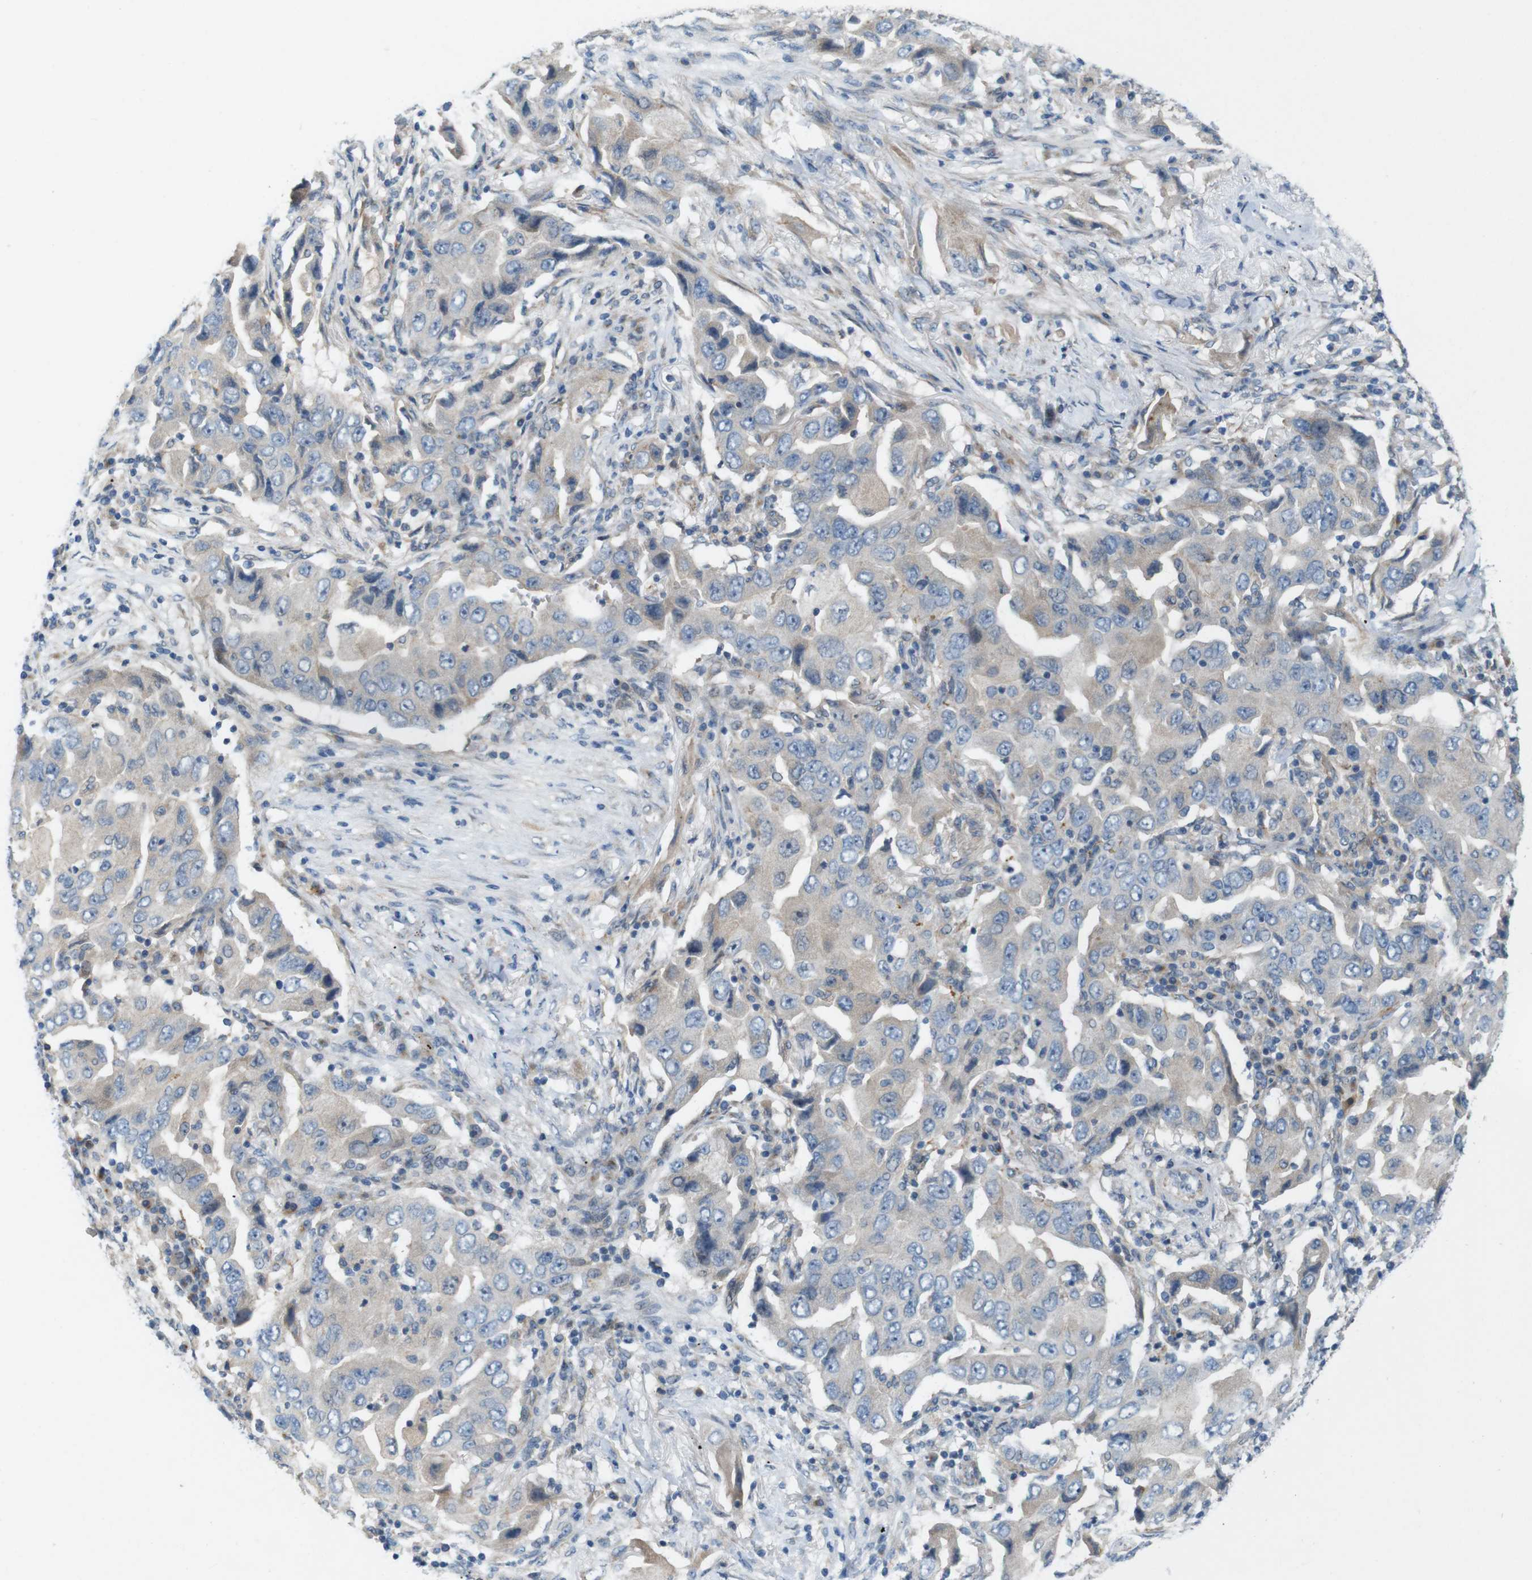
{"staining": {"intensity": "weak", "quantity": ">75%", "location": "cytoplasmic/membranous"}, "tissue": "lung cancer", "cell_type": "Tumor cells", "image_type": "cancer", "snomed": [{"axis": "morphology", "description": "Adenocarcinoma, NOS"}, {"axis": "topography", "description": "Lung"}], "caption": "Immunohistochemistry staining of lung adenocarcinoma, which displays low levels of weak cytoplasmic/membranous positivity in about >75% of tumor cells indicating weak cytoplasmic/membranous protein positivity. The staining was performed using DAB (brown) for protein detection and nuclei were counterstained in hematoxylin (blue).", "gene": "SKI", "patient": {"sex": "female", "age": 65}}